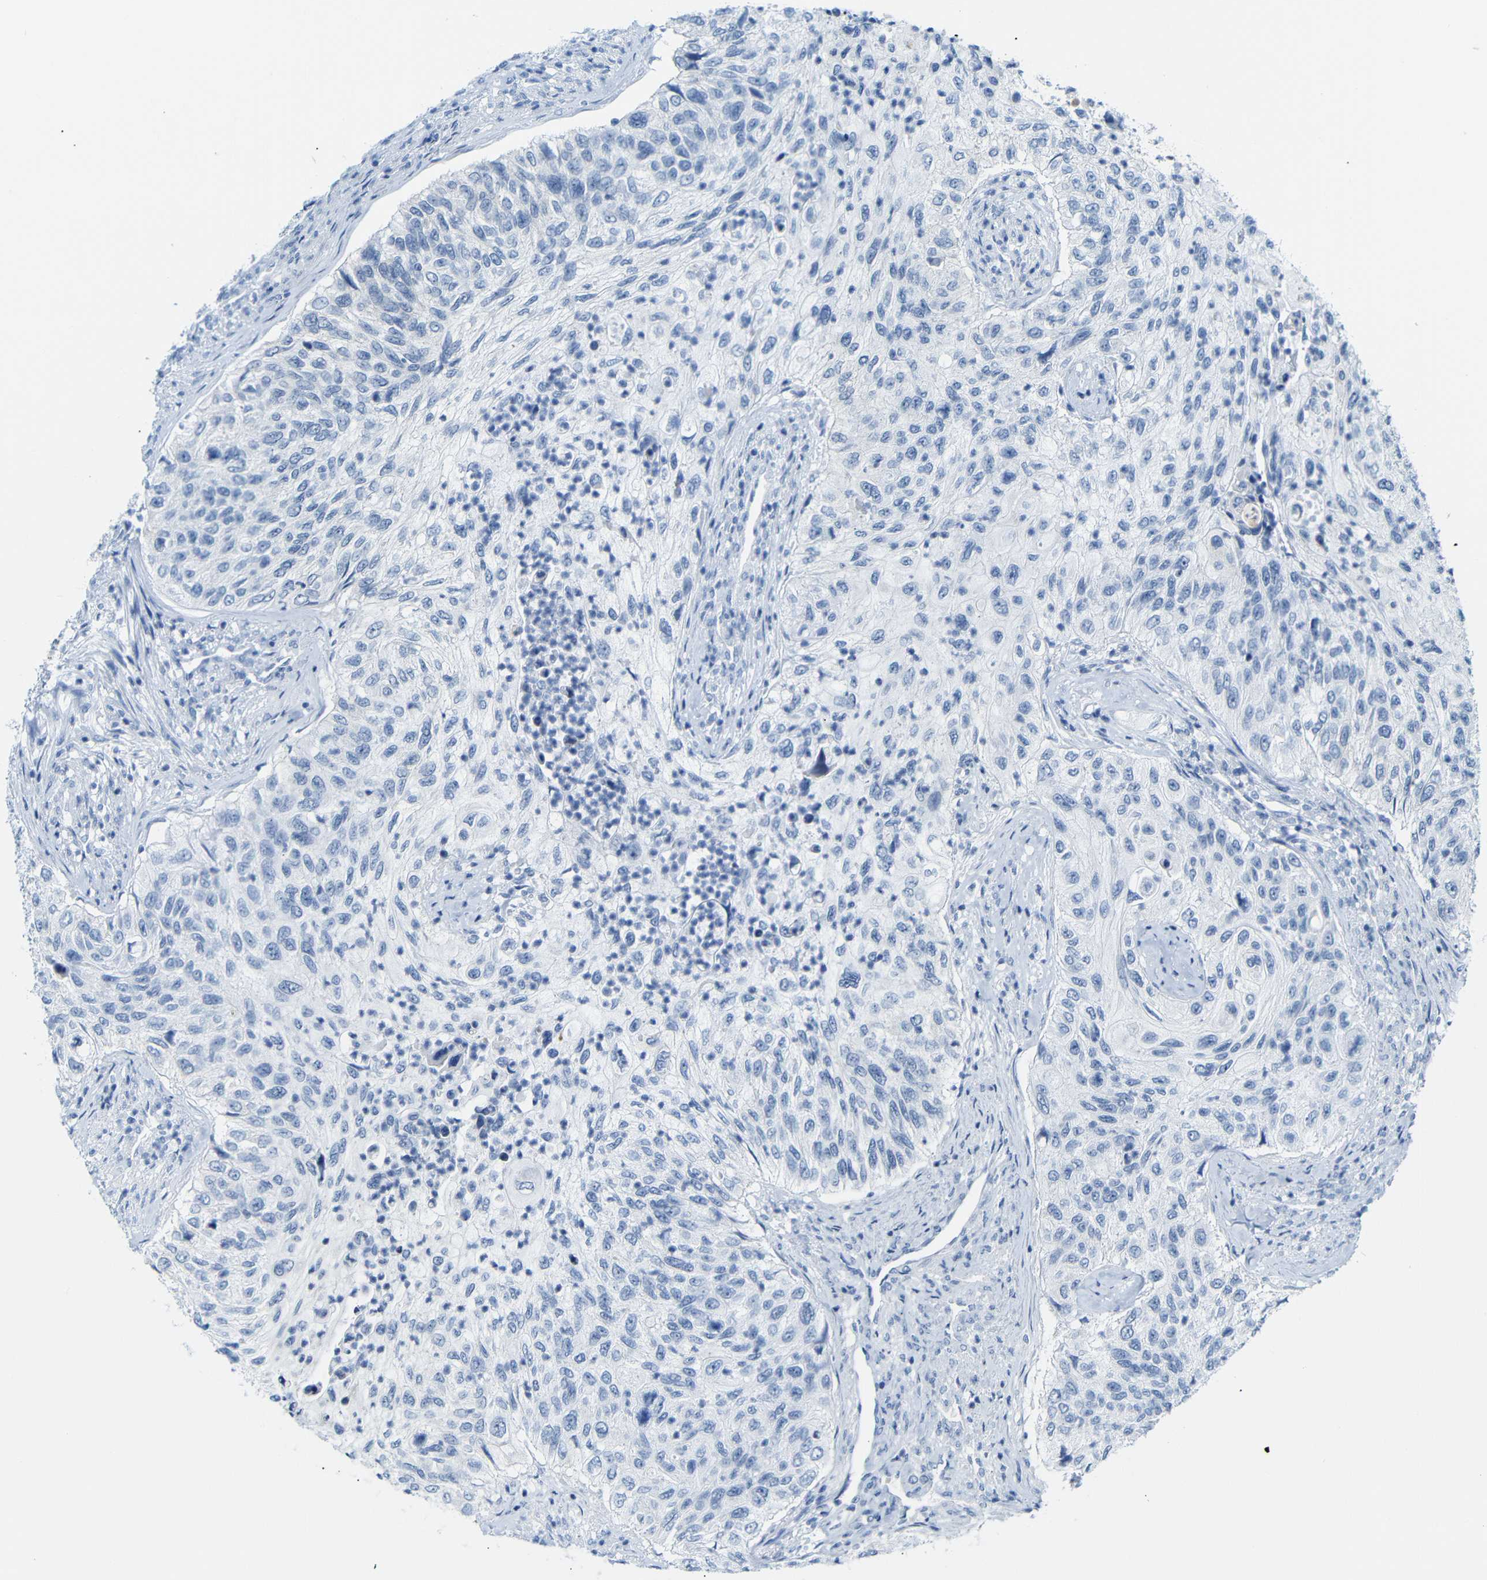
{"staining": {"intensity": "negative", "quantity": "none", "location": "none"}, "tissue": "urothelial cancer", "cell_type": "Tumor cells", "image_type": "cancer", "snomed": [{"axis": "morphology", "description": "Urothelial carcinoma, High grade"}, {"axis": "topography", "description": "Urinary bladder"}], "caption": "Tumor cells are negative for protein expression in human urothelial carcinoma (high-grade).", "gene": "DYNAP", "patient": {"sex": "female", "age": 60}}